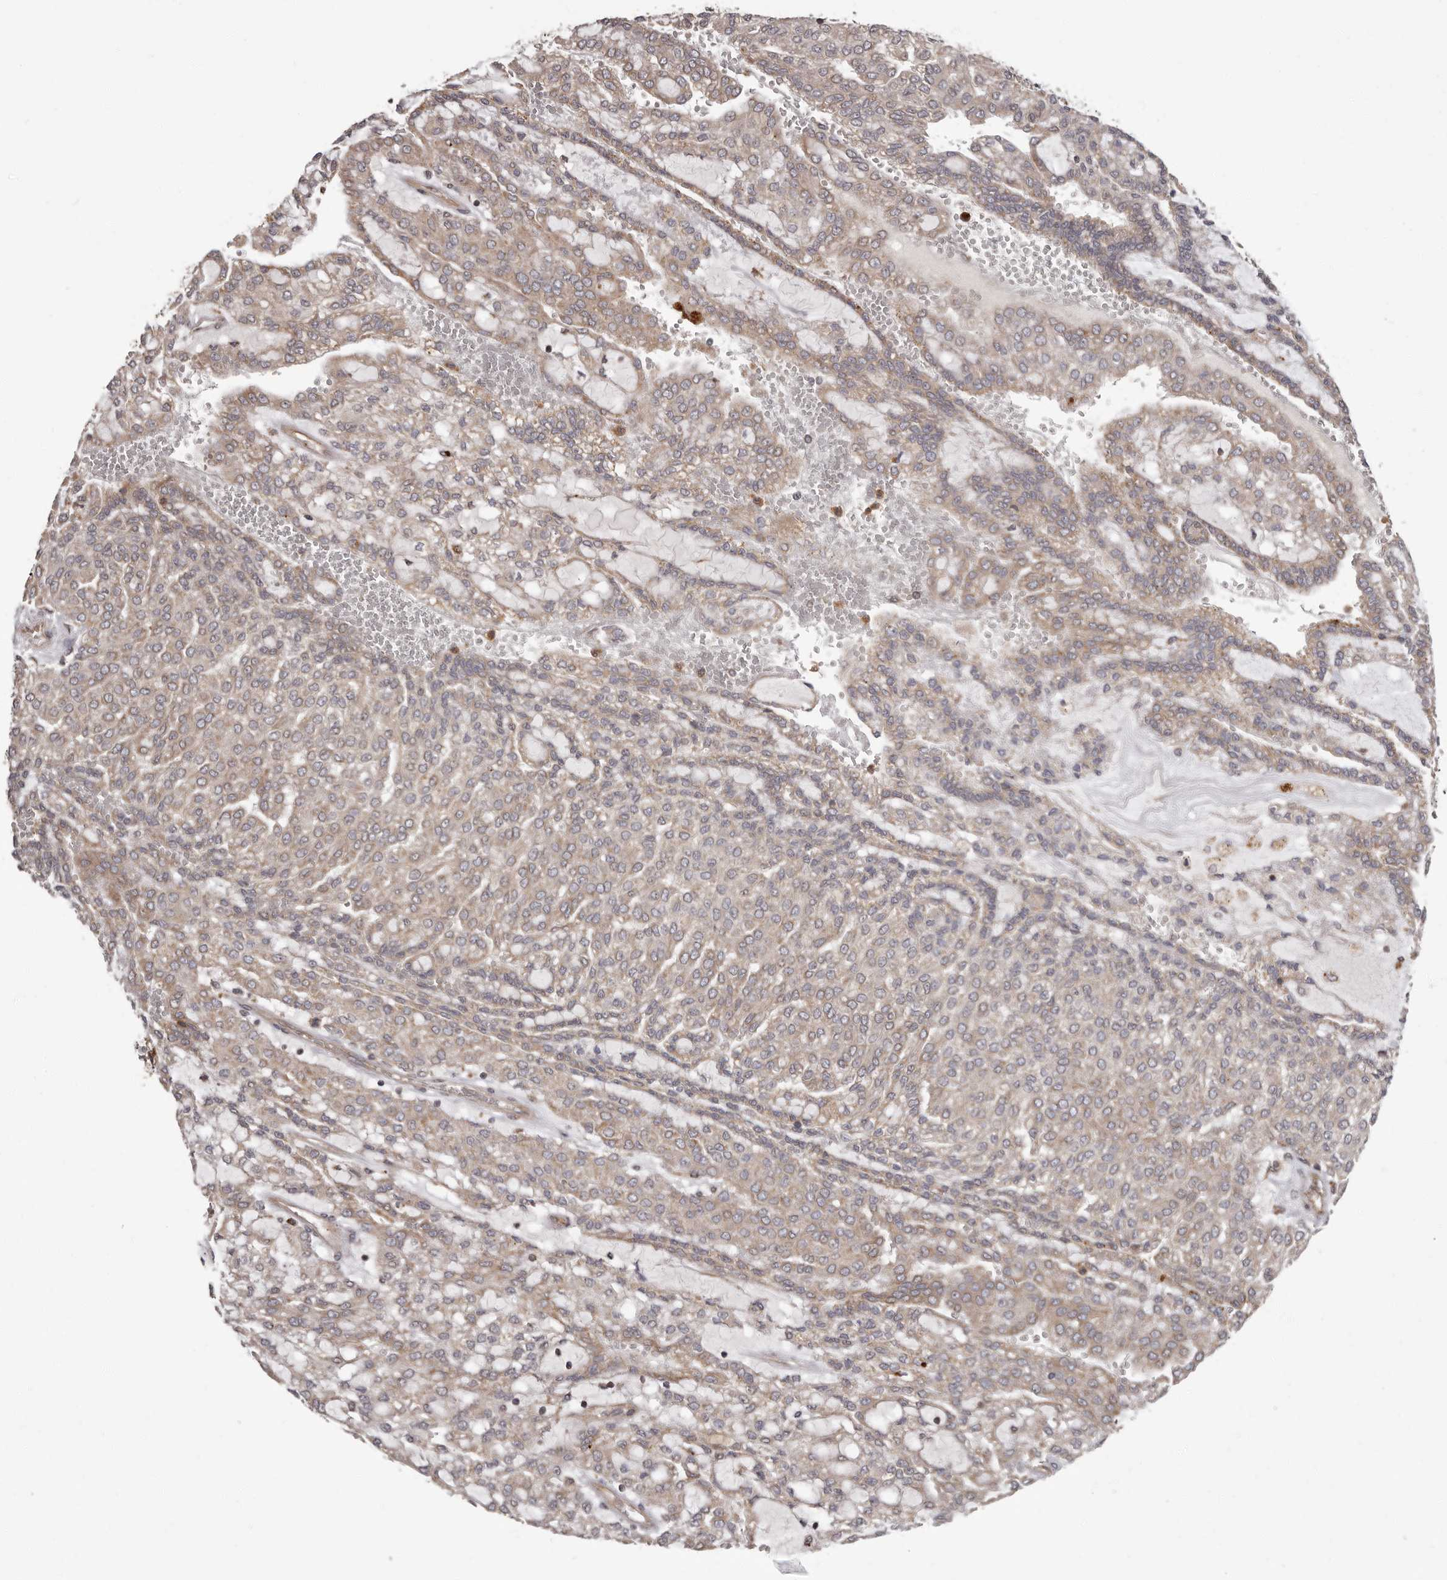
{"staining": {"intensity": "weak", "quantity": ">75%", "location": "cytoplasmic/membranous"}, "tissue": "renal cancer", "cell_type": "Tumor cells", "image_type": "cancer", "snomed": [{"axis": "morphology", "description": "Adenocarcinoma, NOS"}, {"axis": "topography", "description": "Kidney"}], "caption": "An immunohistochemistry micrograph of neoplastic tissue is shown. Protein staining in brown labels weak cytoplasmic/membranous positivity in renal cancer (adenocarcinoma) within tumor cells.", "gene": "ADCY2", "patient": {"sex": "male", "age": 63}}